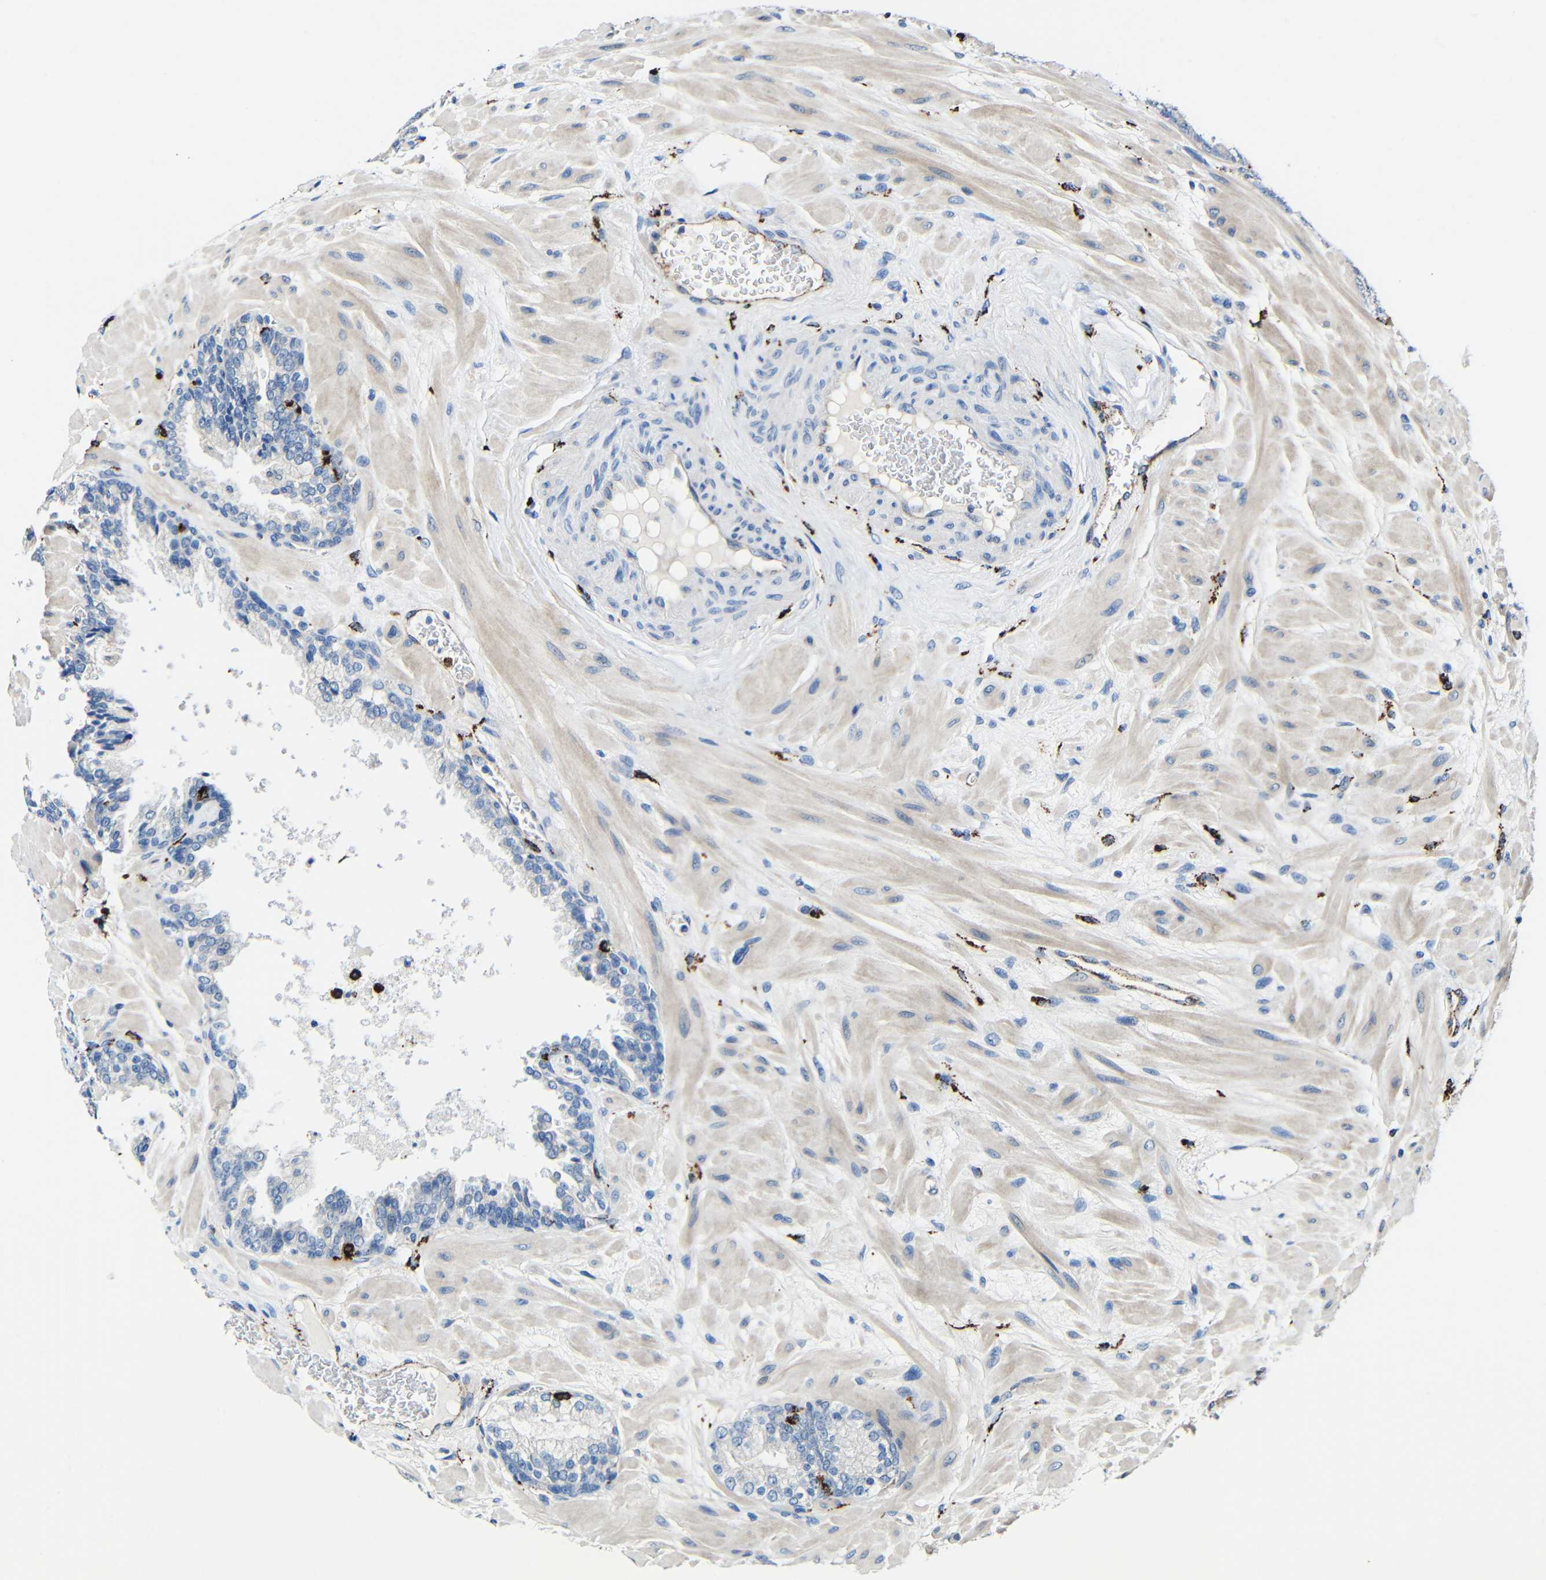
{"staining": {"intensity": "negative", "quantity": "none", "location": "none"}, "tissue": "prostate cancer", "cell_type": "Tumor cells", "image_type": "cancer", "snomed": [{"axis": "morphology", "description": "Adenocarcinoma, Low grade"}, {"axis": "topography", "description": "Prostate"}], "caption": "IHC photomicrograph of prostate cancer (low-grade adenocarcinoma) stained for a protein (brown), which shows no staining in tumor cells. (Stains: DAB (3,3'-diaminobenzidine) immunohistochemistry with hematoxylin counter stain, Microscopy: brightfield microscopy at high magnification).", "gene": "HLA-DMA", "patient": {"sex": "male", "age": 63}}